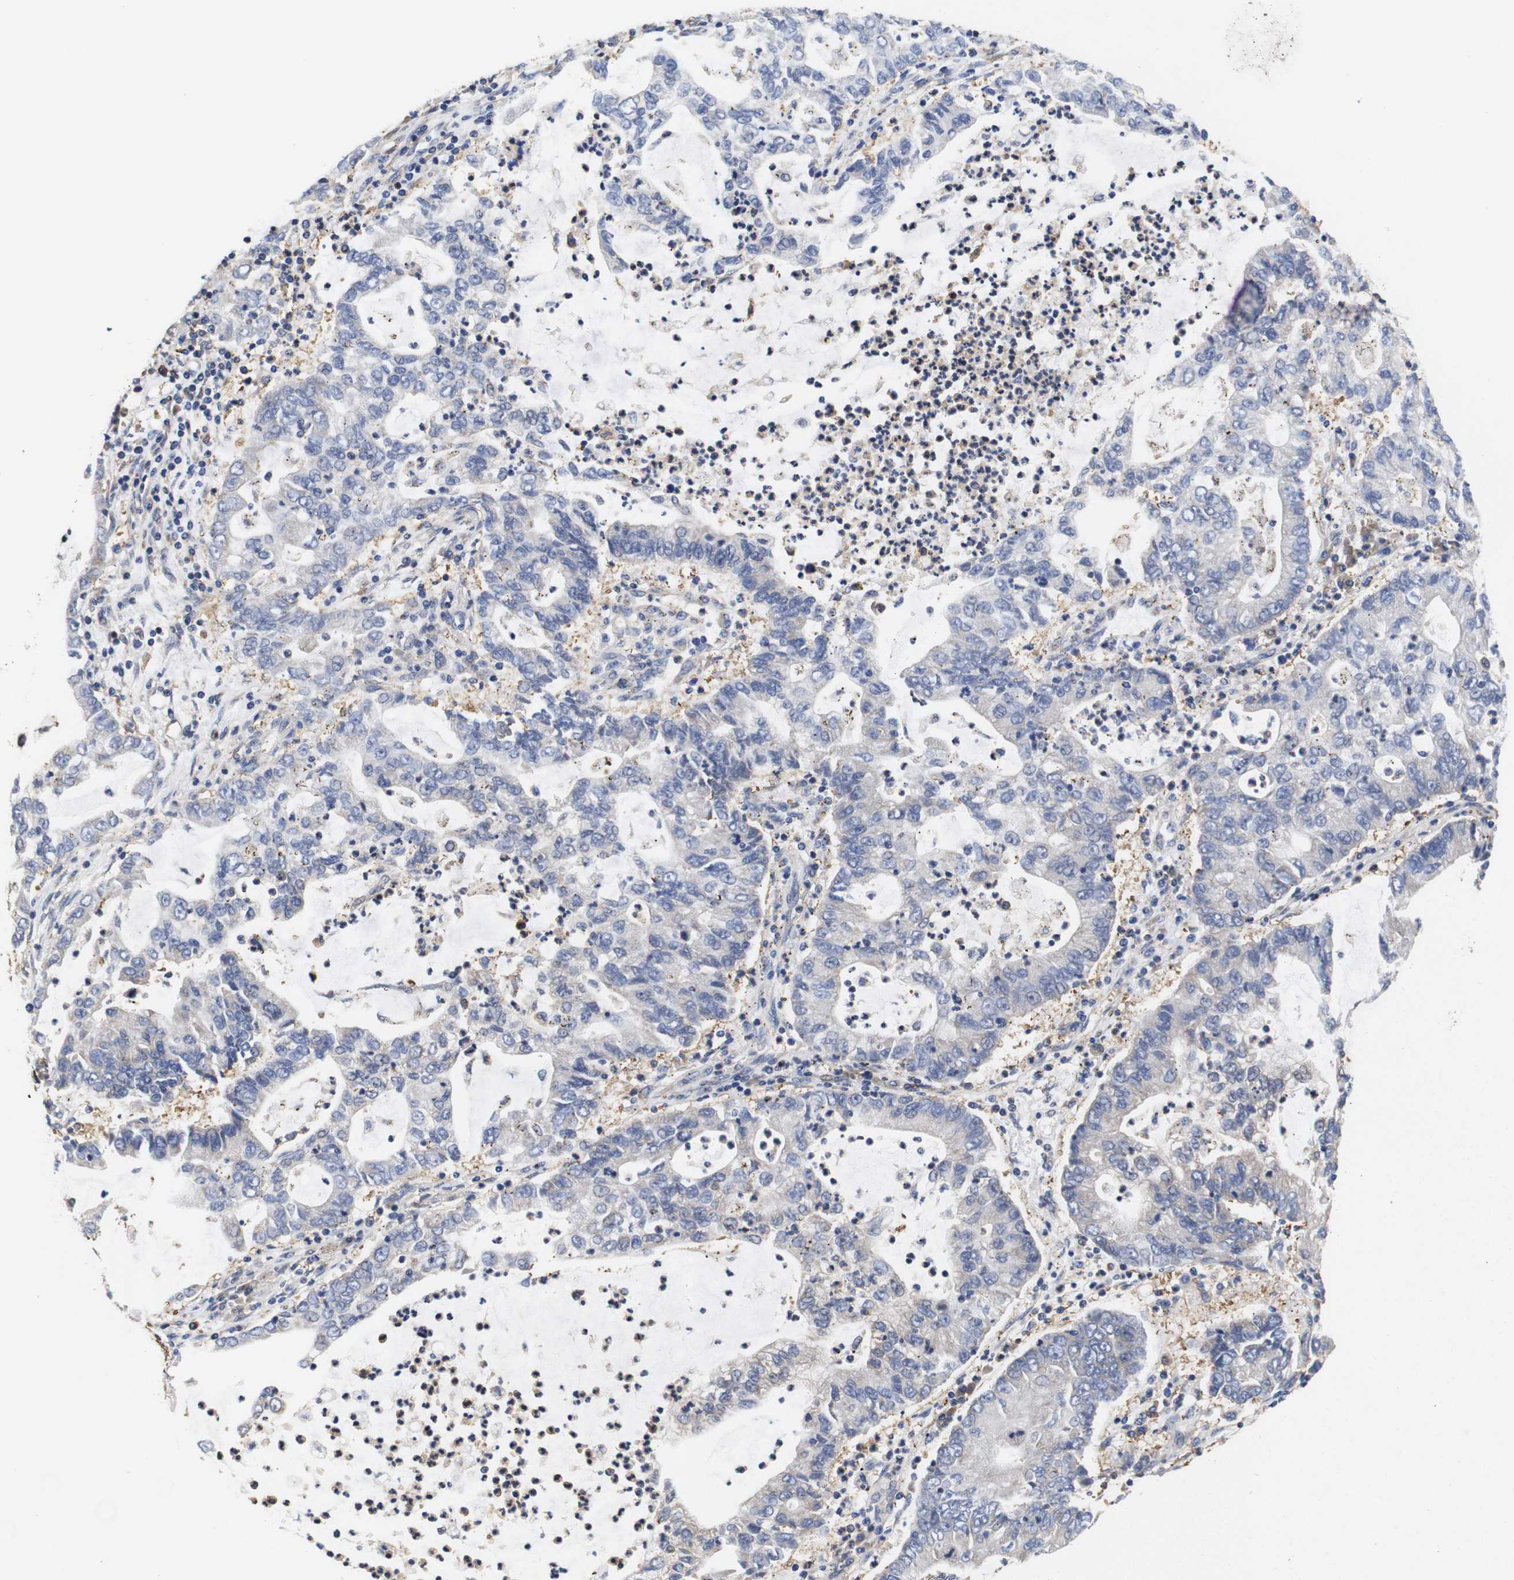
{"staining": {"intensity": "negative", "quantity": "none", "location": "none"}, "tissue": "lung cancer", "cell_type": "Tumor cells", "image_type": "cancer", "snomed": [{"axis": "morphology", "description": "Adenocarcinoma, NOS"}, {"axis": "topography", "description": "Lung"}], "caption": "Lung cancer was stained to show a protein in brown. There is no significant staining in tumor cells. (DAB immunohistochemistry (IHC) with hematoxylin counter stain).", "gene": "LRRCC1", "patient": {"sex": "female", "age": 51}}